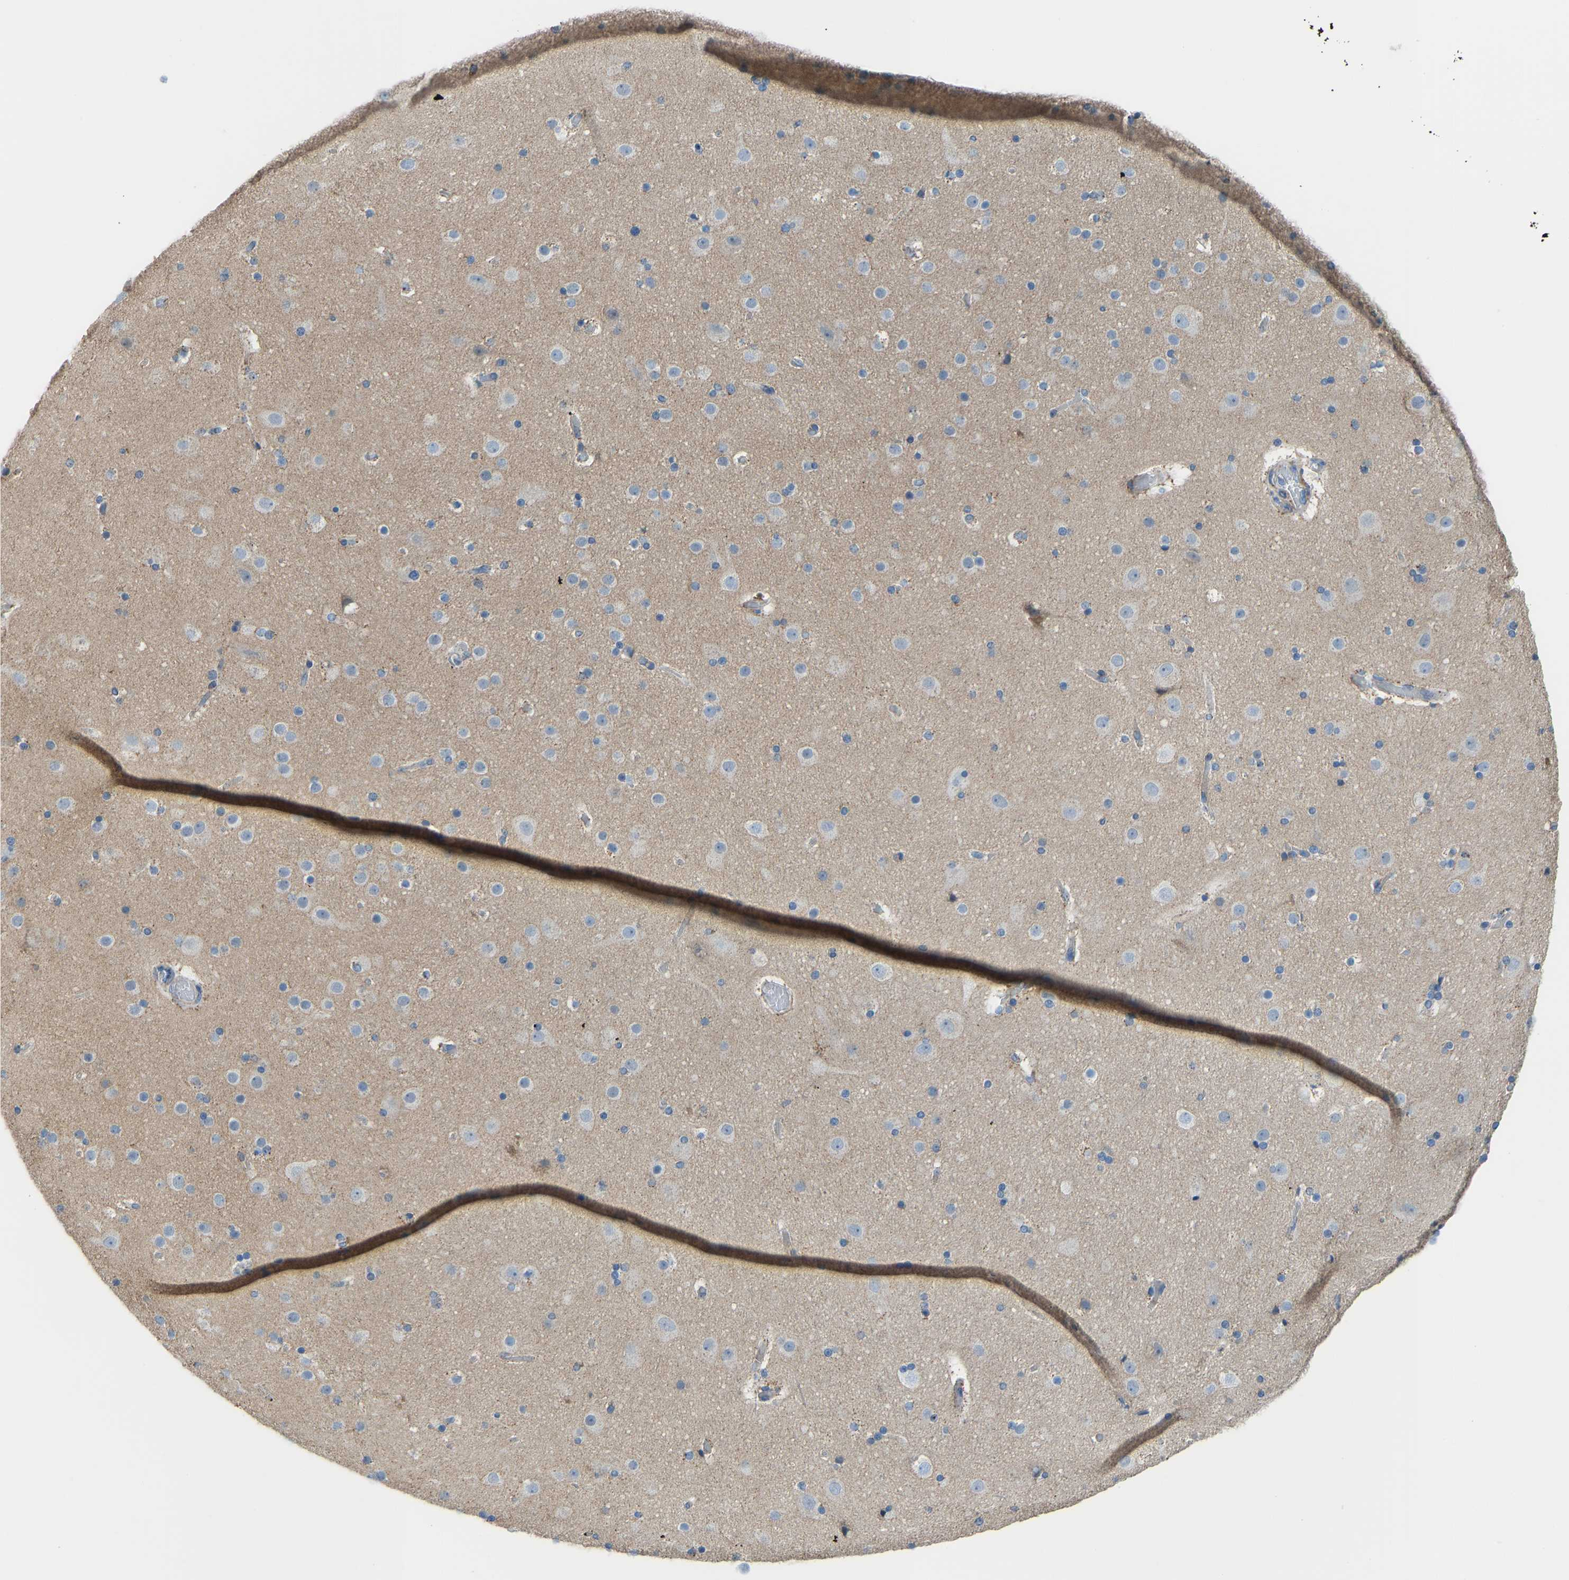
{"staining": {"intensity": "negative", "quantity": "none", "location": "none"}, "tissue": "cerebral cortex", "cell_type": "Endothelial cells", "image_type": "normal", "snomed": [{"axis": "morphology", "description": "Normal tissue, NOS"}, {"axis": "topography", "description": "Cerebral cortex"}], "caption": "DAB (3,3'-diaminobenzidine) immunohistochemical staining of unremarkable cerebral cortex shows no significant expression in endothelial cells.", "gene": "SMIM20", "patient": {"sex": "male", "age": 57}}